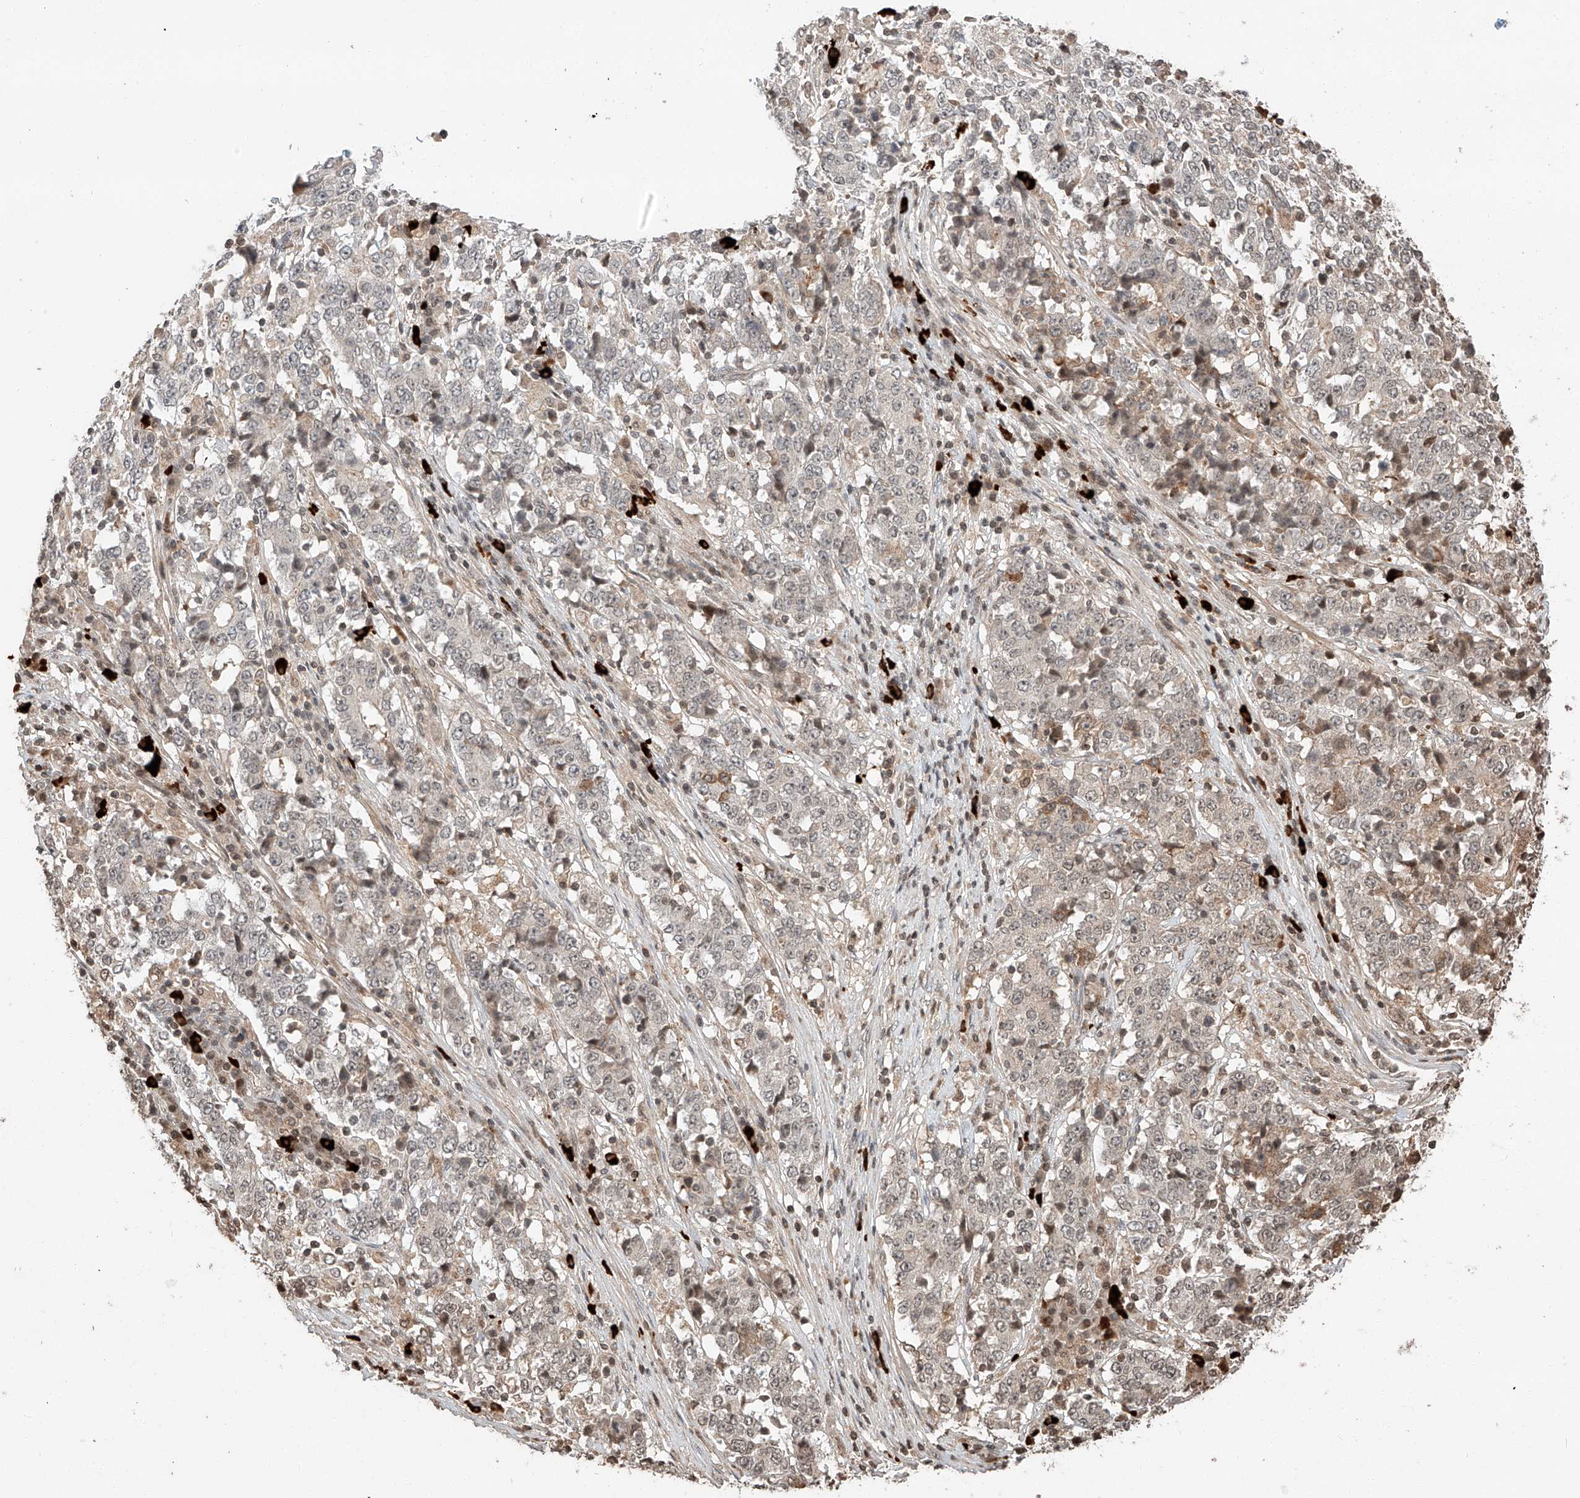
{"staining": {"intensity": "weak", "quantity": "<25%", "location": "cytoplasmic/membranous"}, "tissue": "stomach cancer", "cell_type": "Tumor cells", "image_type": "cancer", "snomed": [{"axis": "morphology", "description": "Adenocarcinoma, NOS"}, {"axis": "topography", "description": "Stomach"}], "caption": "DAB immunohistochemical staining of human adenocarcinoma (stomach) reveals no significant positivity in tumor cells.", "gene": "ARHGAP33", "patient": {"sex": "male", "age": 59}}